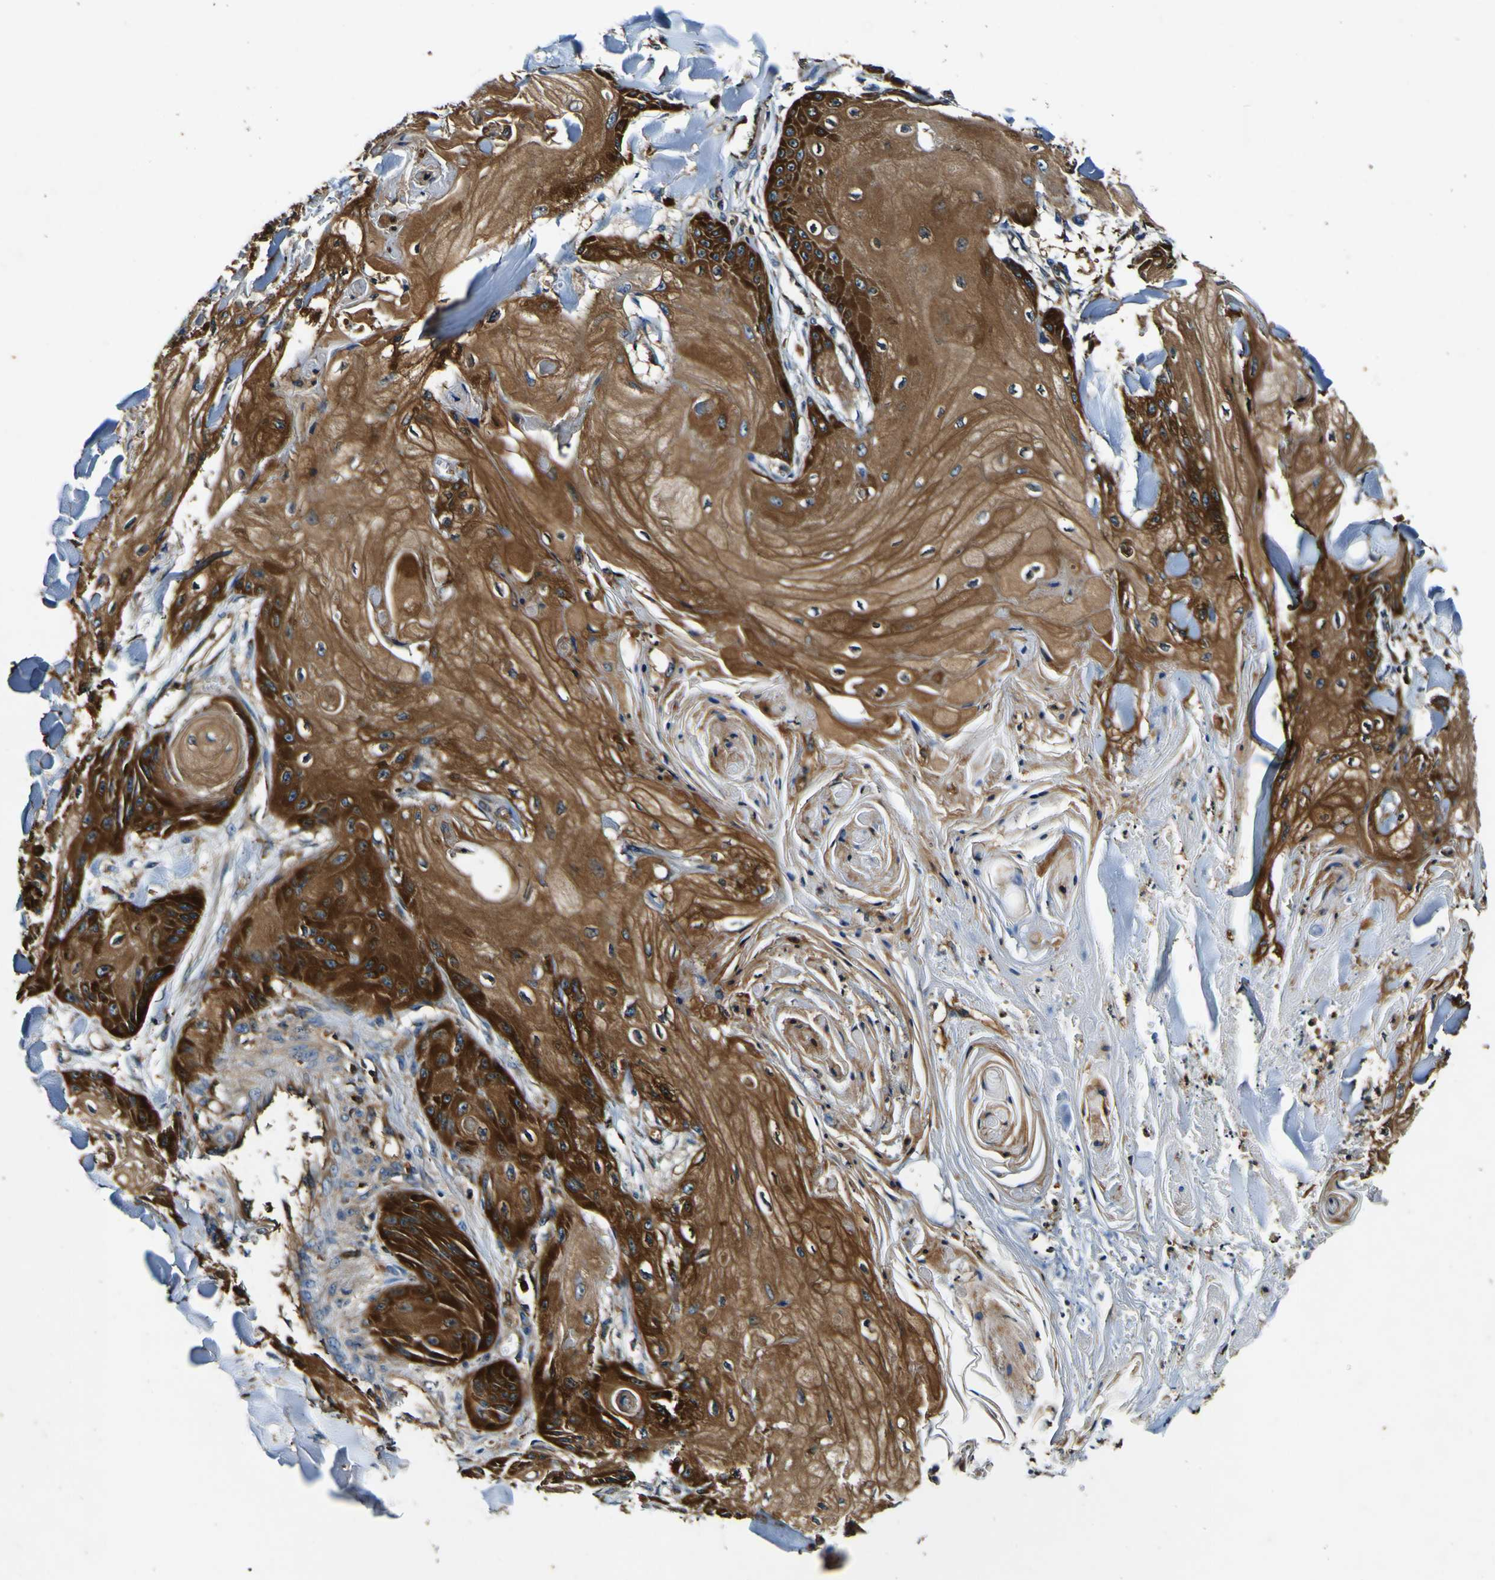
{"staining": {"intensity": "strong", "quantity": ">75%", "location": "cytoplasmic/membranous"}, "tissue": "skin cancer", "cell_type": "Tumor cells", "image_type": "cancer", "snomed": [{"axis": "morphology", "description": "Squamous cell carcinoma, NOS"}, {"axis": "topography", "description": "Skin"}], "caption": "Tumor cells display strong cytoplasmic/membranous staining in approximately >75% of cells in skin cancer.", "gene": "RHOT2", "patient": {"sex": "male", "age": 74}}